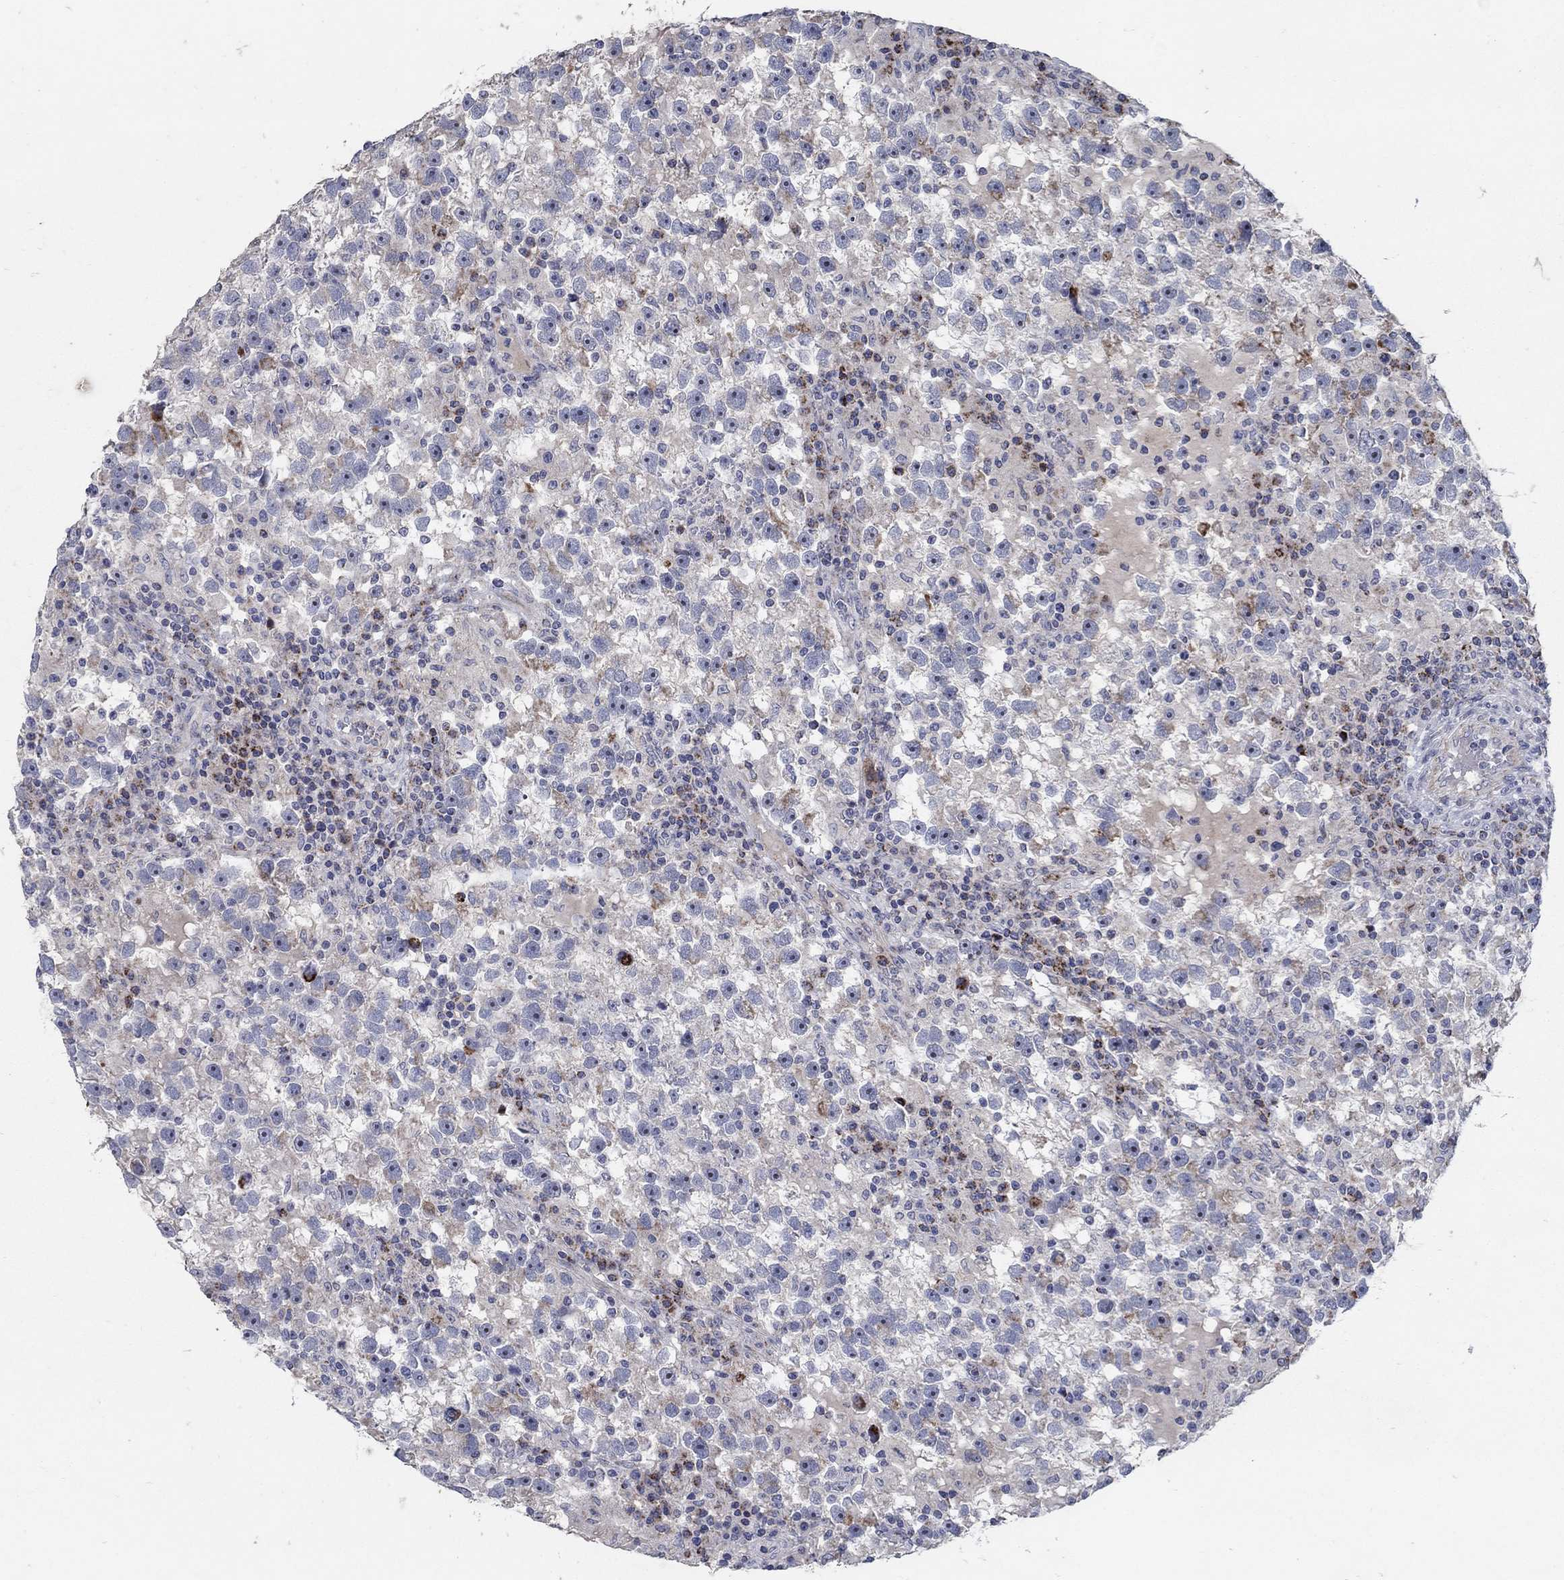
{"staining": {"intensity": "moderate", "quantity": "<25%", "location": "cytoplasmic/membranous"}, "tissue": "testis cancer", "cell_type": "Tumor cells", "image_type": "cancer", "snomed": [{"axis": "morphology", "description": "Seminoma, NOS"}, {"axis": "topography", "description": "Testis"}], "caption": "A brown stain highlights moderate cytoplasmic/membranous positivity of a protein in human testis cancer (seminoma) tumor cells.", "gene": "HMX2", "patient": {"sex": "male", "age": 47}}